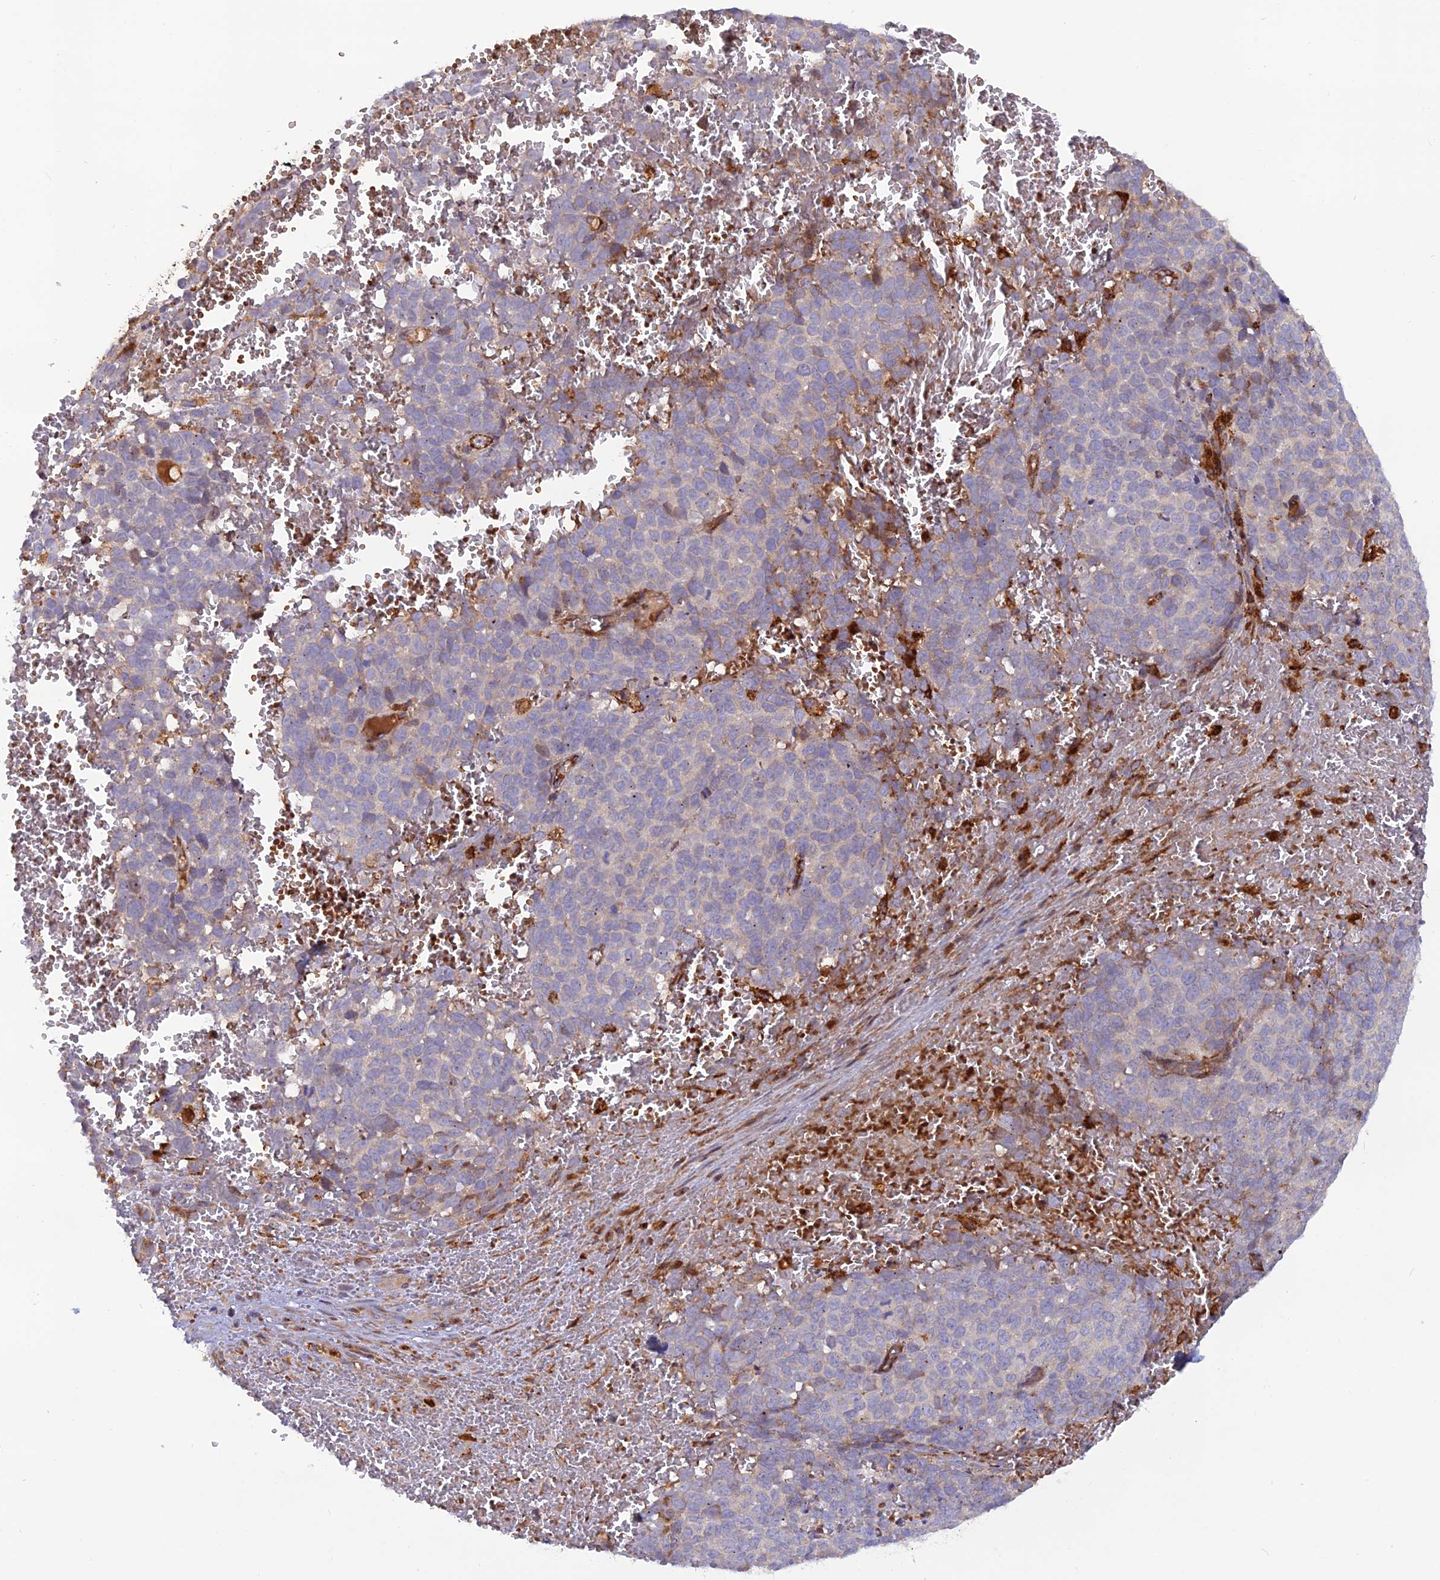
{"staining": {"intensity": "weak", "quantity": "<25%", "location": "cytoplasmic/membranous"}, "tissue": "melanoma", "cell_type": "Tumor cells", "image_type": "cancer", "snomed": [{"axis": "morphology", "description": "Malignant melanoma, NOS"}, {"axis": "topography", "description": "Nose, NOS"}], "caption": "Immunohistochemical staining of melanoma reveals no significant positivity in tumor cells.", "gene": "GMCL1", "patient": {"sex": "female", "age": 48}}